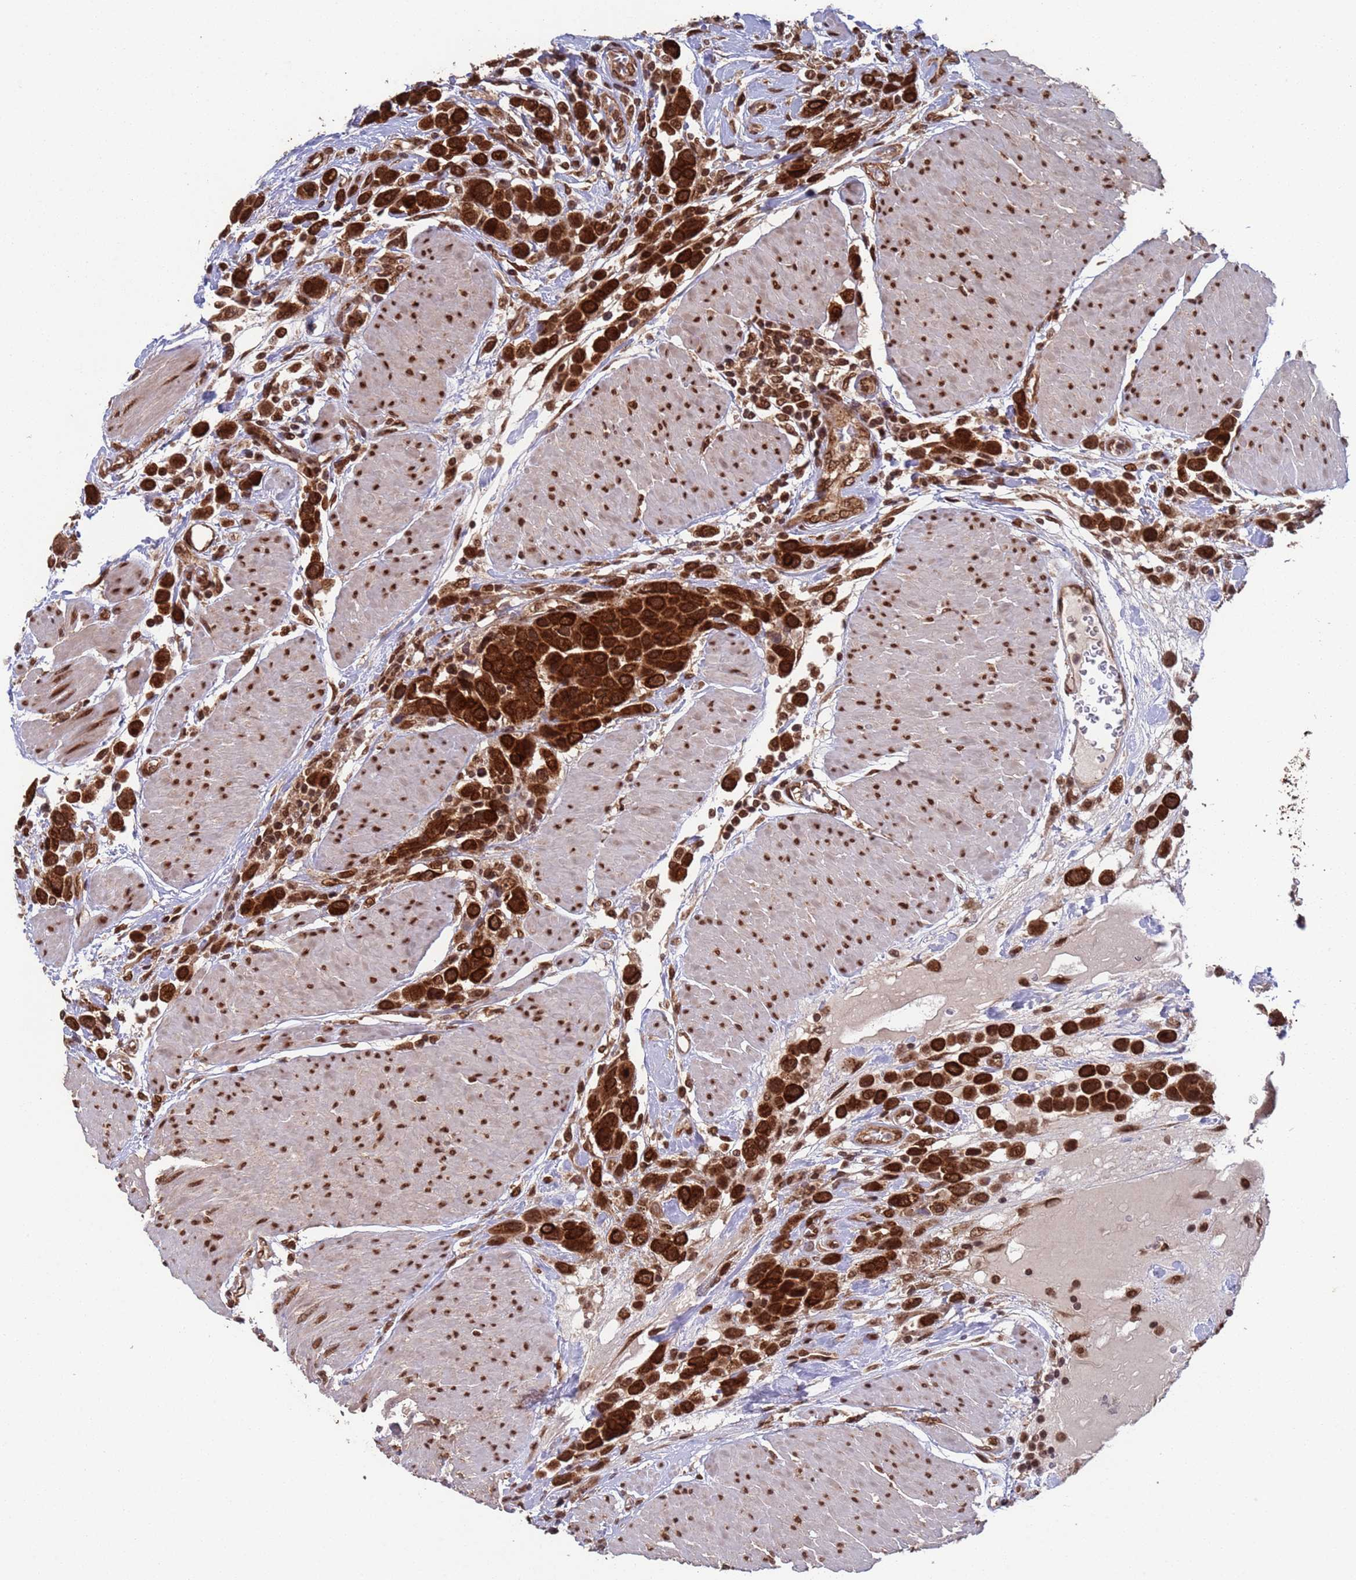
{"staining": {"intensity": "strong", "quantity": ">75%", "location": "cytoplasmic/membranous,nuclear"}, "tissue": "urothelial cancer", "cell_type": "Tumor cells", "image_type": "cancer", "snomed": [{"axis": "morphology", "description": "Urothelial carcinoma, High grade"}, {"axis": "topography", "description": "Urinary bladder"}], "caption": "A brown stain highlights strong cytoplasmic/membranous and nuclear positivity of a protein in urothelial cancer tumor cells. (DAB (3,3'-diaminobenzidine) IHC, brown staining for protein, blue staining for nuclei).", "gene": "FUBP3", "patient": {"sex": "male", "age": 50}}